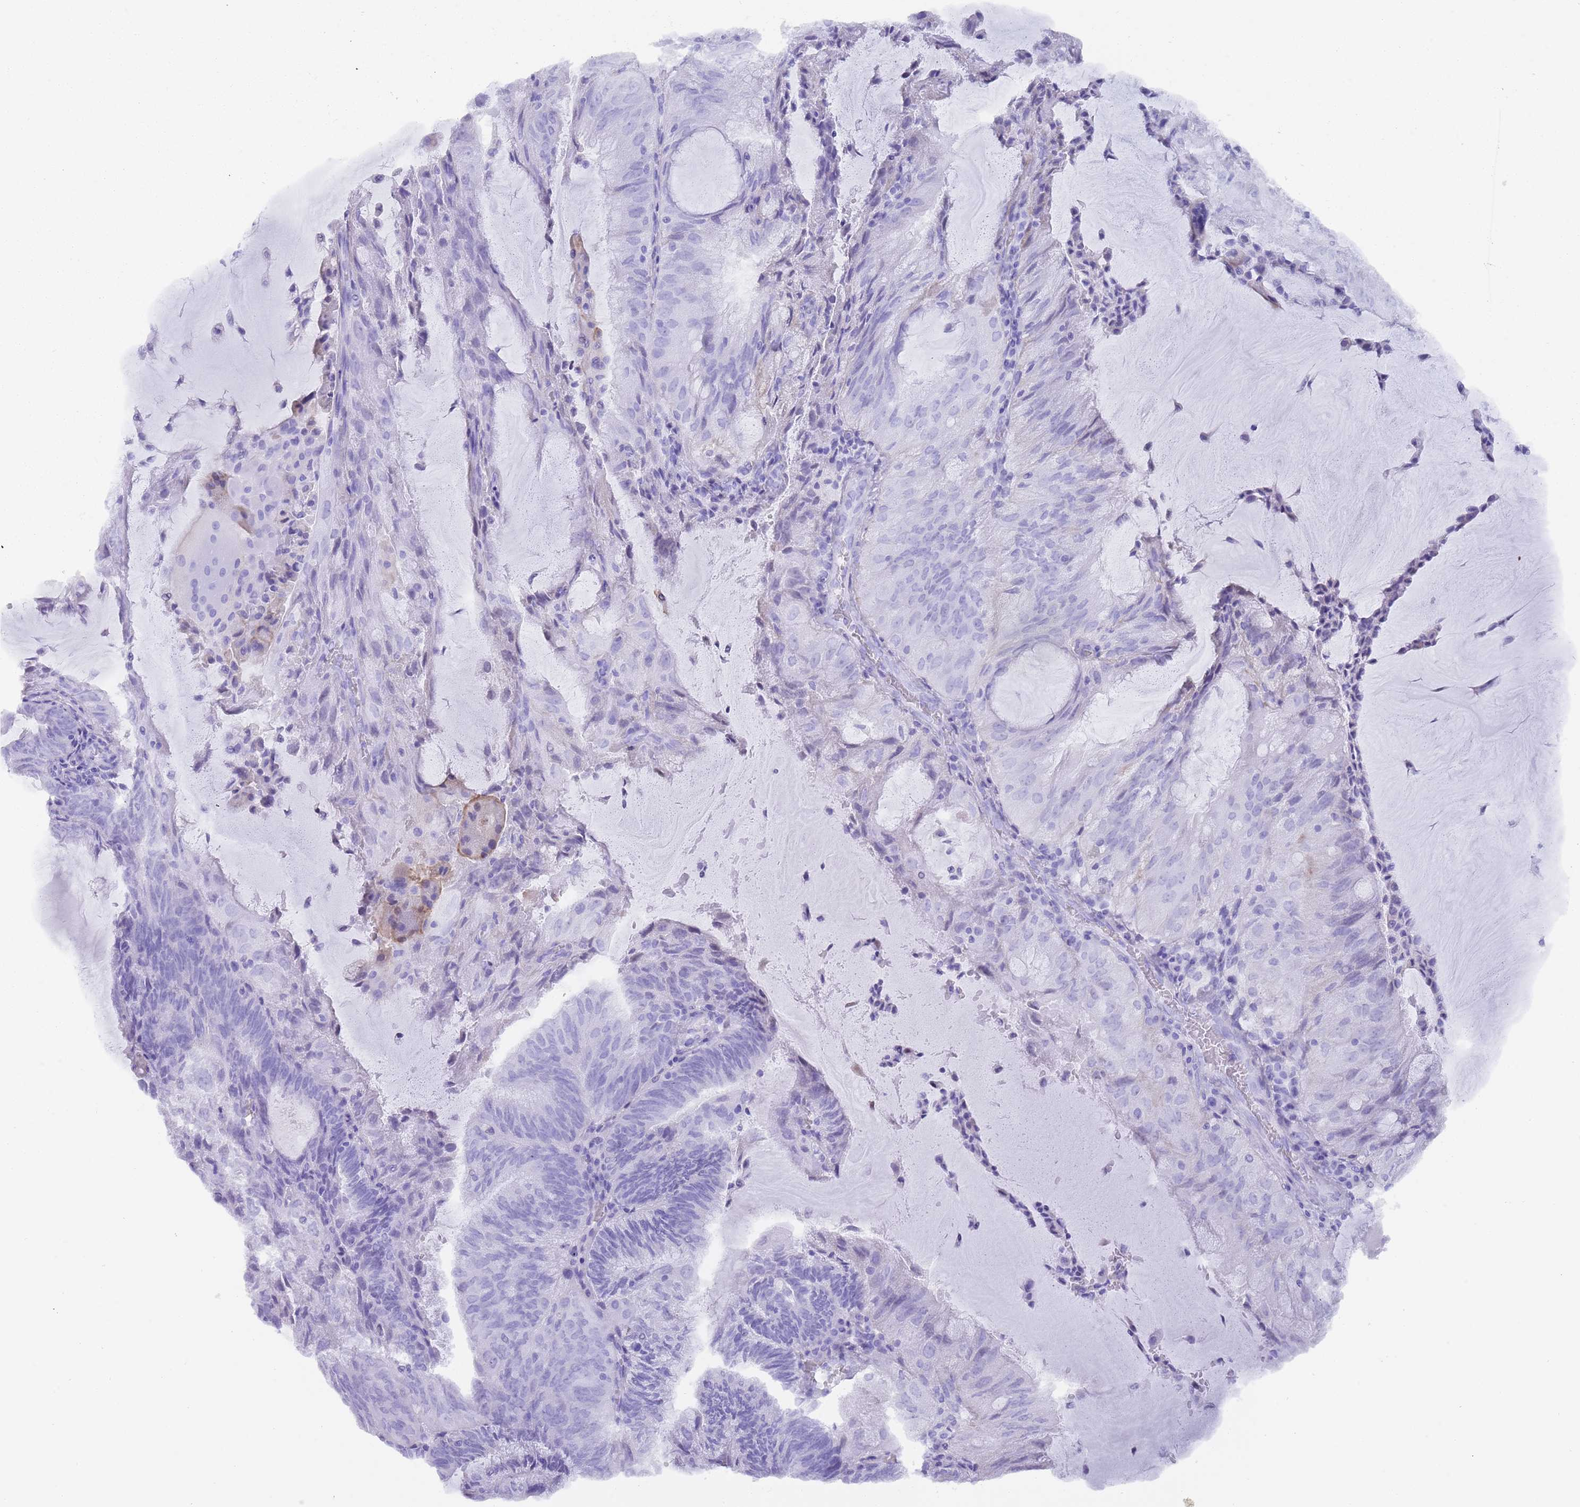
{"staining": {"intensity": "moderate", "quantity": "25%-75%", "location": "nuclear"}, "tissue": "endometrial cancer", "cell_type": "Tumor cells", "image_type": "cancer", "snomed": [{"axis": "morphology", "description": "Adenocarcinoma, NOS"}, {"axis": "topography", "description": "Endometrium"}], "caption": "Protein staining shows moderate nuclear staining in approximately 25%-75% of tumor cells in endometrial cancer (adenocarcinoma). (brown staining indicates protein expression, while blue staining denotes nuclei).", "gene": "HDAC8", "patient": {"sex": "female", "age": 81}}